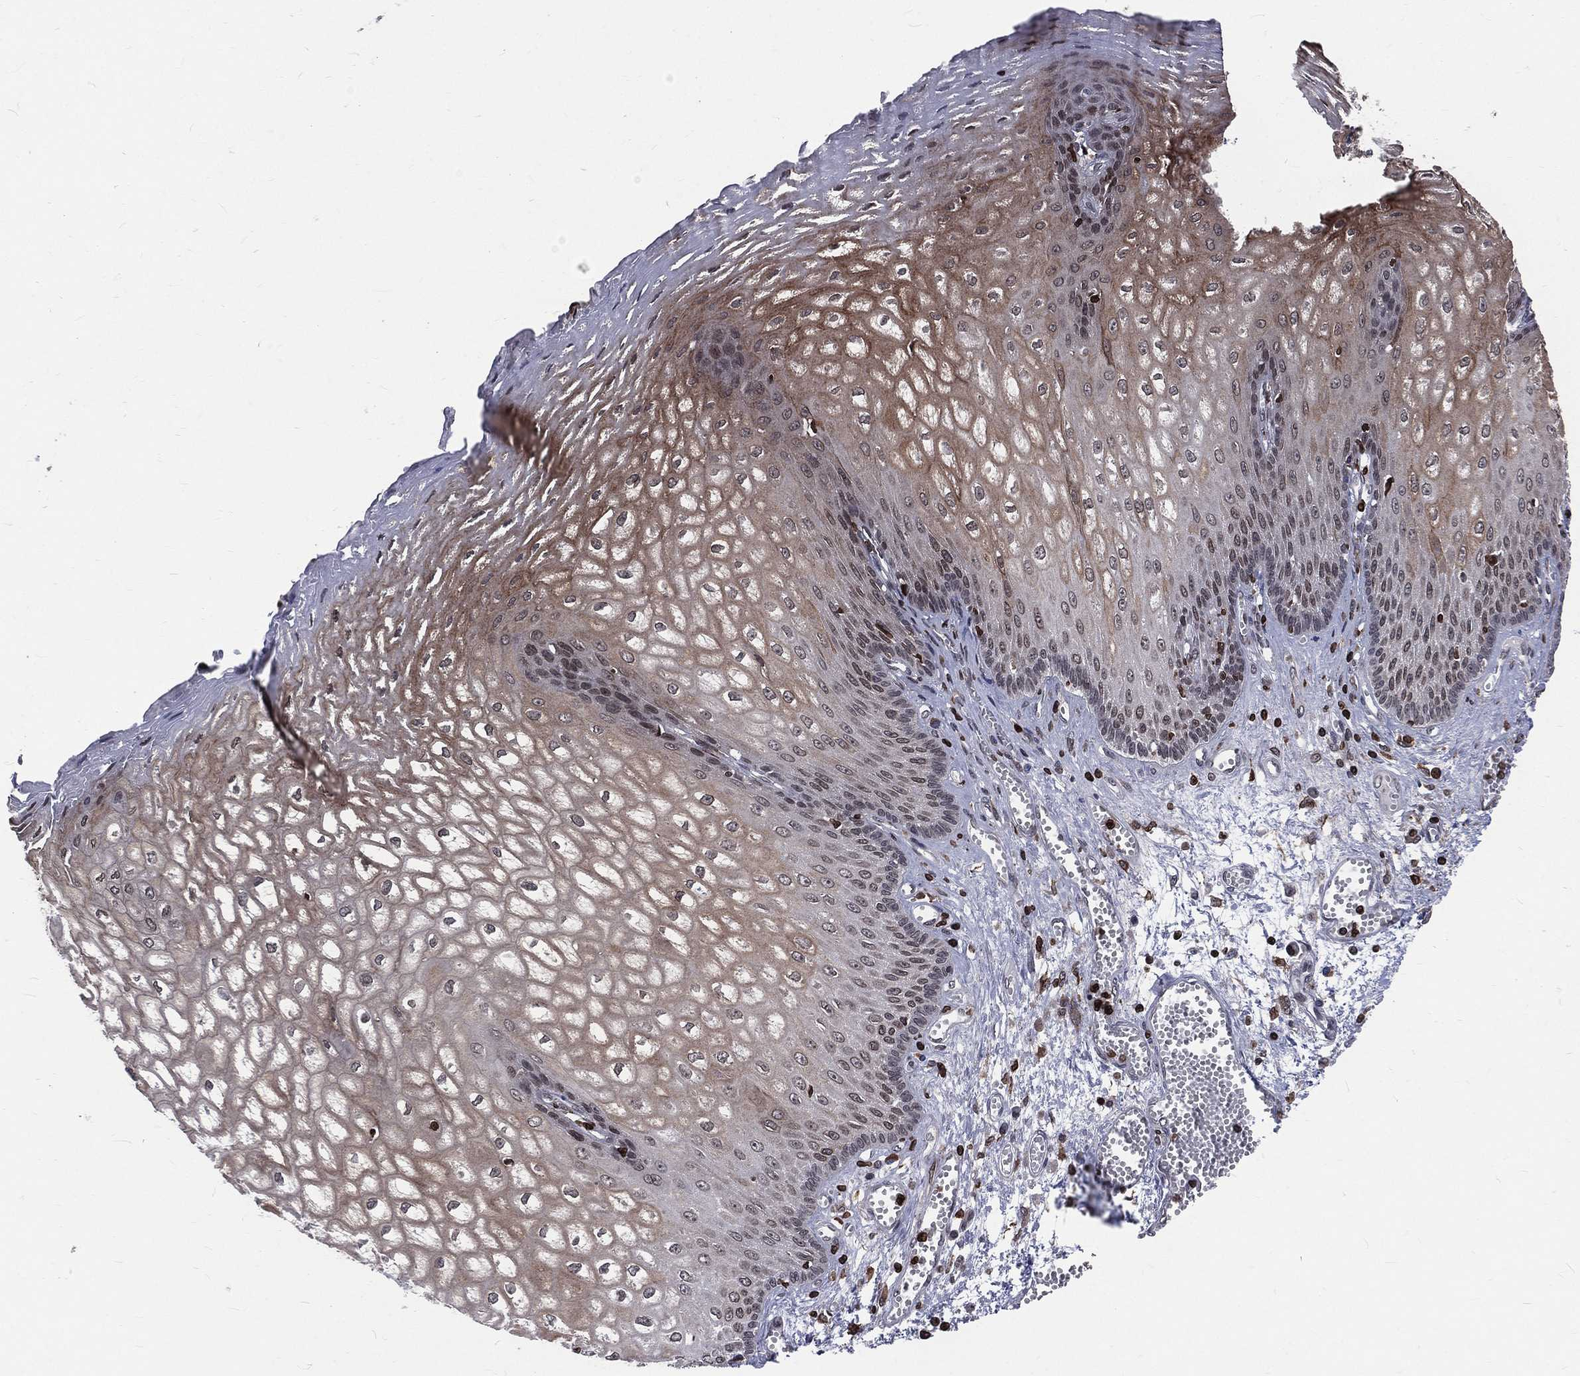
{"staining": {"intensity": "moderate", "quantity": "25%-75%", "location": "cytoplasmic/membranous"}, "tissue": "esophagus", "cell_type": "Squamous epithelial cells", "image_type": "normal", "snomed": [{"axis": "morphology", "description": "Normal tissue, NOS"}, {"axis": "topography", "description": "Esophagus"}], "caption": "Immunohistochemical staining of benign human esophagus reveals 25%-75% levels of moderate cytoplasmic/membranous protein staining in approximately 25%-75% of squamous epithelial cells. (Stains: DAB (3,3'-diaminobenzidine) in brown, nuclei in blue, Microscopy: brightfield microscopy at high magnification).", "gene": "LBR", "patient": {"sex": "male", "age": 58}}